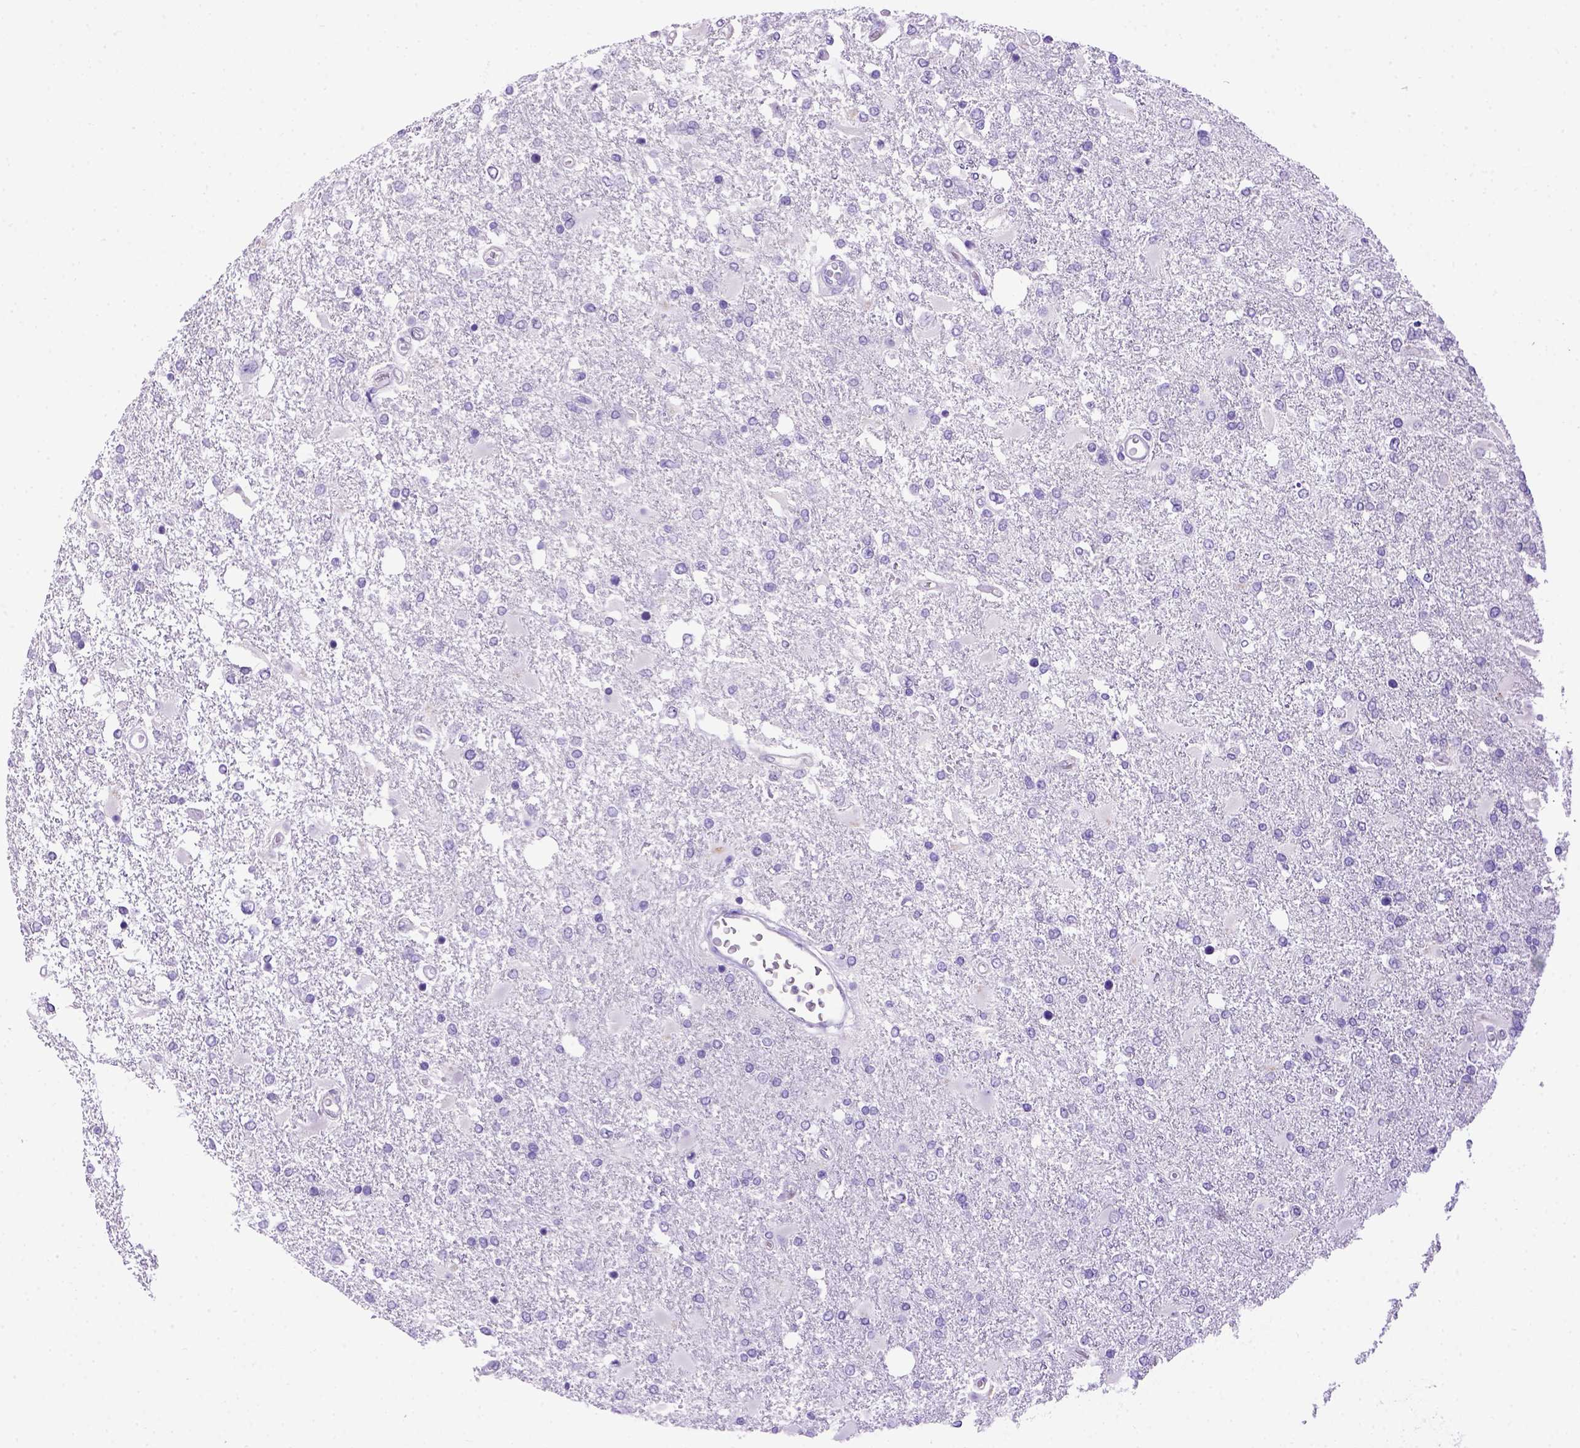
{"staining": {"intensity": "negative", "quantity": "none", "location": "none"}, "tissue": "glioma", "cell_type": "Tumor cells", "image_type": "cancer", "snomed": [{"axis": "morphology", "description": "Glioma, malignant, High grade"}, {"axis": "topography", "description": "Cerebral cortex"}], "caption": "Tumor cells are negative for protein expression in human glioma.", "gene": "PTGES", "patient": {"sex": "male", "age": 79}}